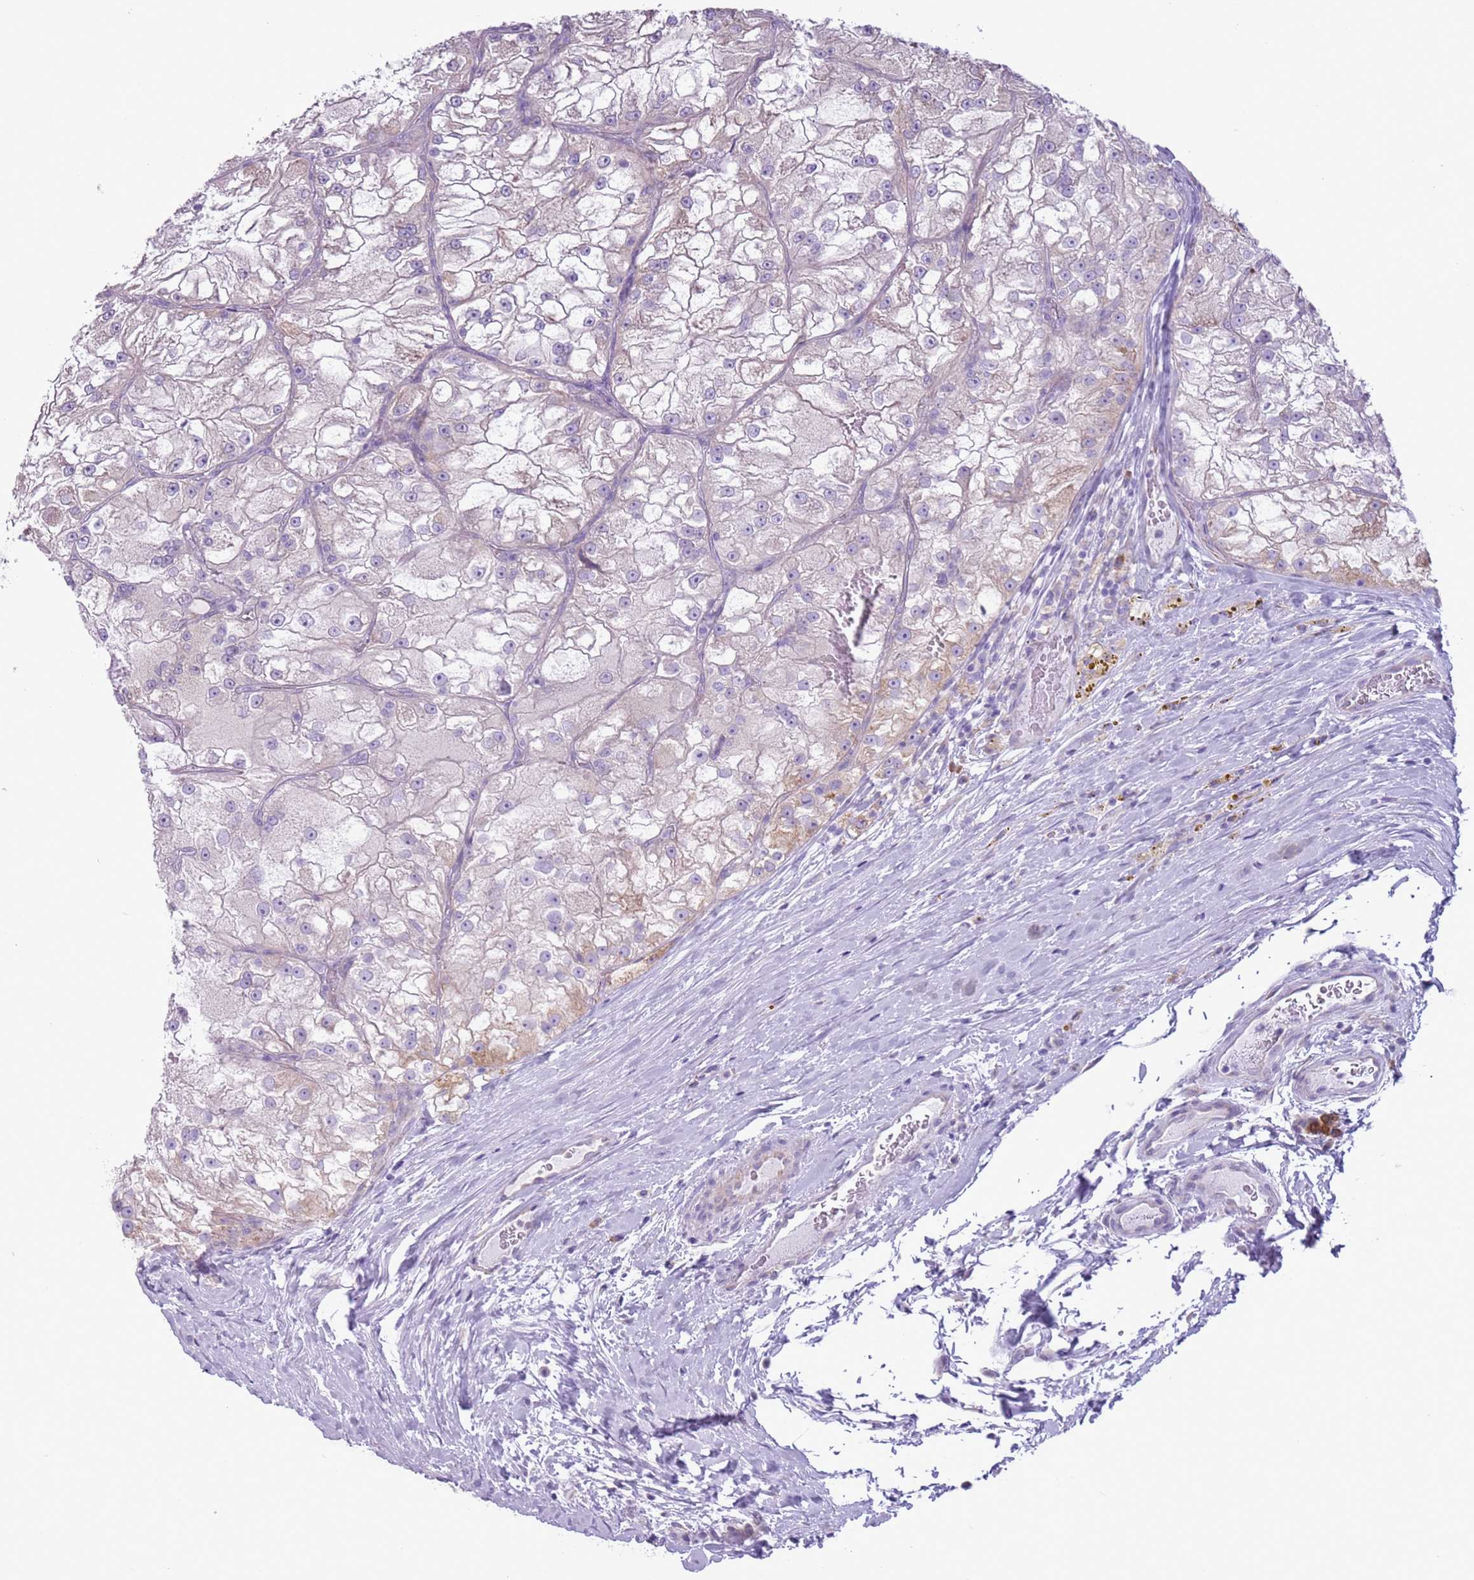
{"staining": {"intensity": "weak", "quantity": "<25%", "location": "cytoplasmic/membranous"}, "tissue": "renal cancer", "cell_type": "Tumor cells", "image_type": "cancer", "snomed": [{"axis": "morphology", "description": "Adenocarcinoma, NOS"}, {"axis": "topography", "description": "Kidney"}], "caption": "Immunohistochemistry (IHC) histopathology image of neoplastic tissue: human adenocarcinoma (renal) stained with DAB (3,3'-diaminobenzidine) demonstrates no significant protein positivity in tumor cells. The staining was performed using DAB (3,3'-diaminobenzidine) to visualize the protein expression in brown, while the nuclei were stained in blue with hematoxylin (Magnification: 20x).", "gene": "HYOU1", "patient": {"sex": "female", "age": 72}}